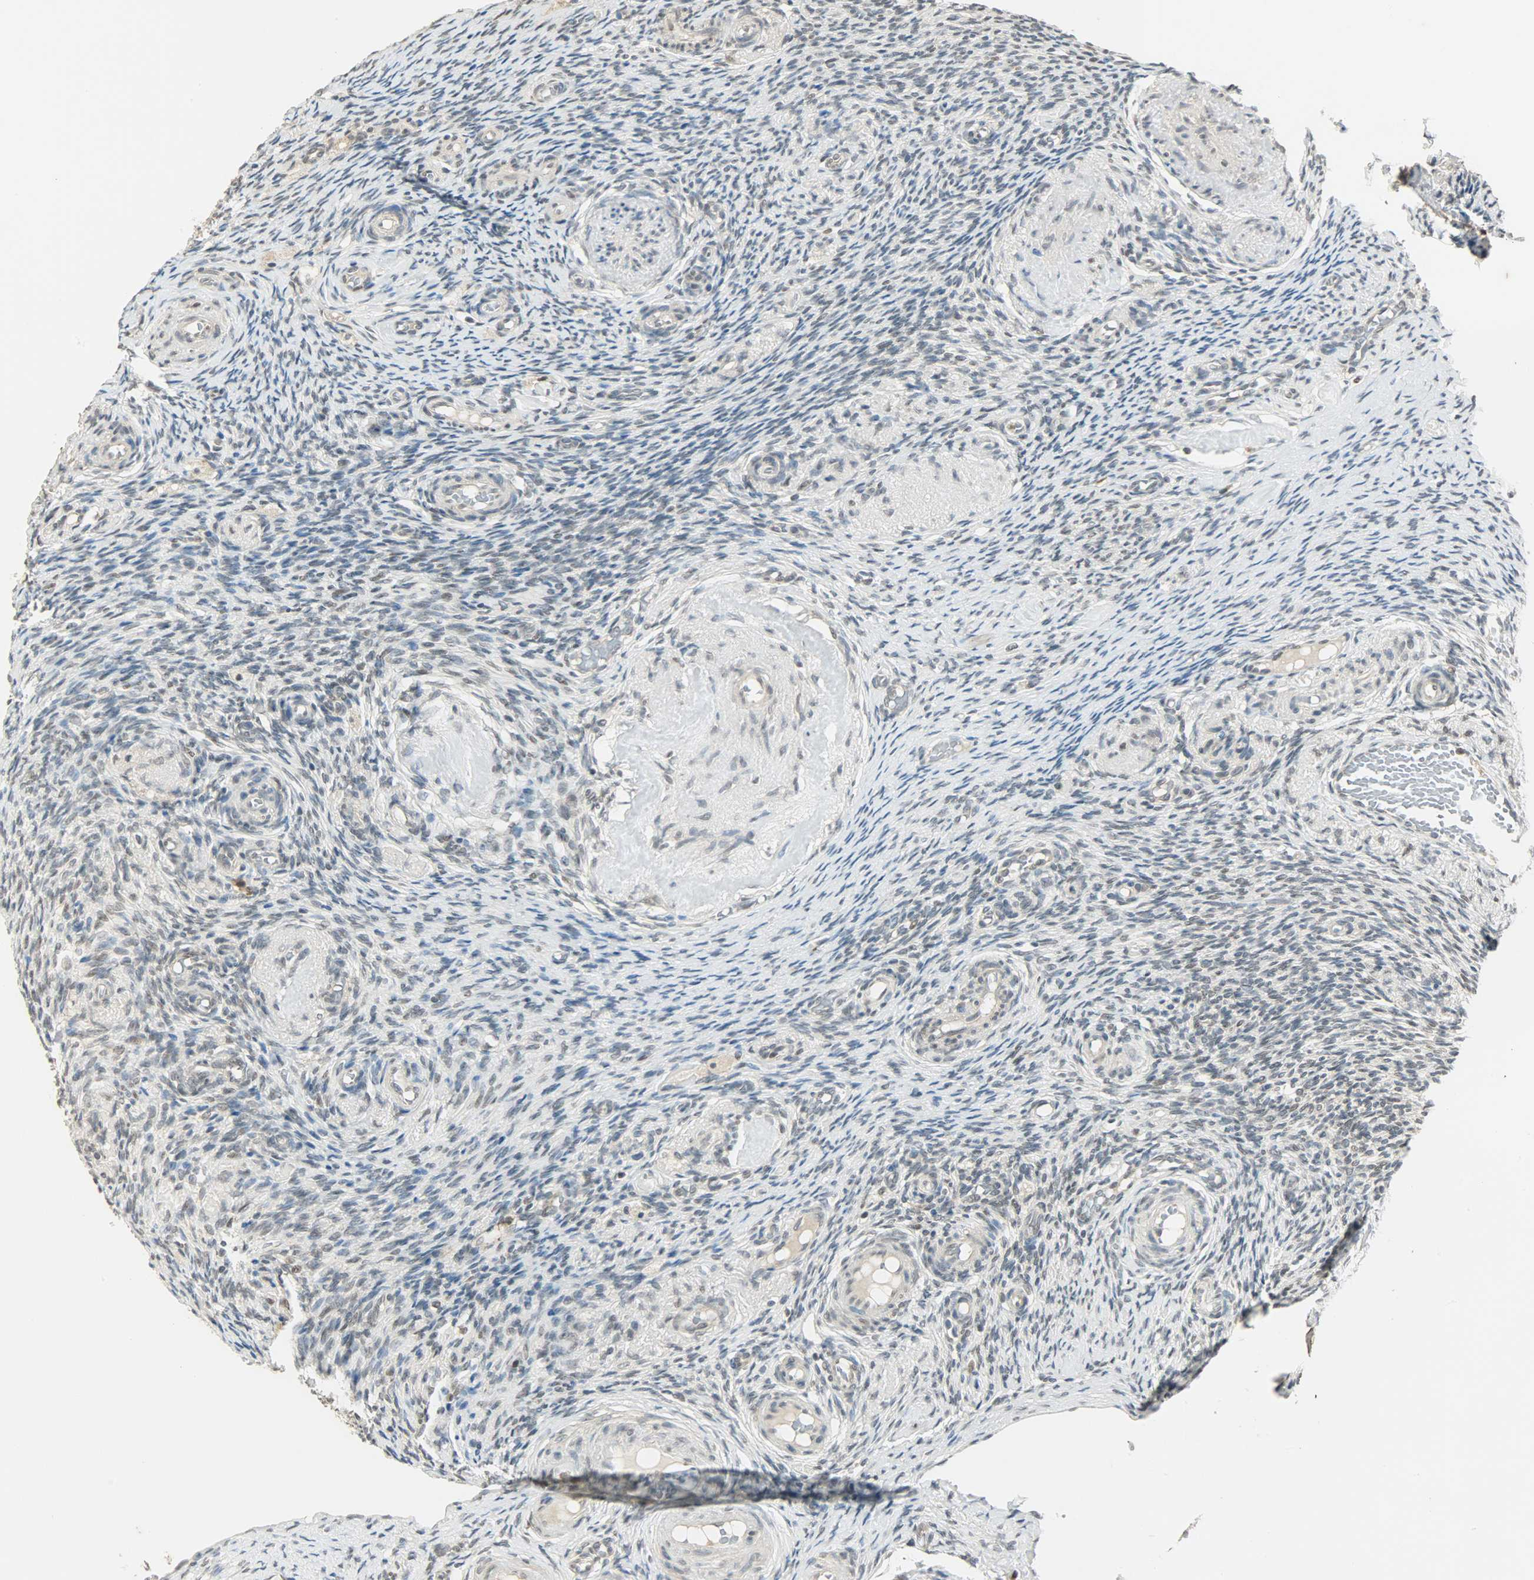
{"staining": {"intensity": "weak", "quantity": "<25%", "location": "nuclear"}, "tissue": "ovary", "cell_type": "Ovarian stroma cells", "image_type": "normal", "snomed": [{"axis": "morphology", "description": "Normal tissue, NOS"}, {"axis": "topography", "description": "Ovary"}], "caption": "A photomicrograph of ovary stained for a protein reveals no brown staining in ovarian stroma cells. The staining is performed using DAB brown chromogen with nuclei counter-stained in using hematoxylin.", "gene": "SMARCA5", "patient": {"sex": "female", "age": 60}}